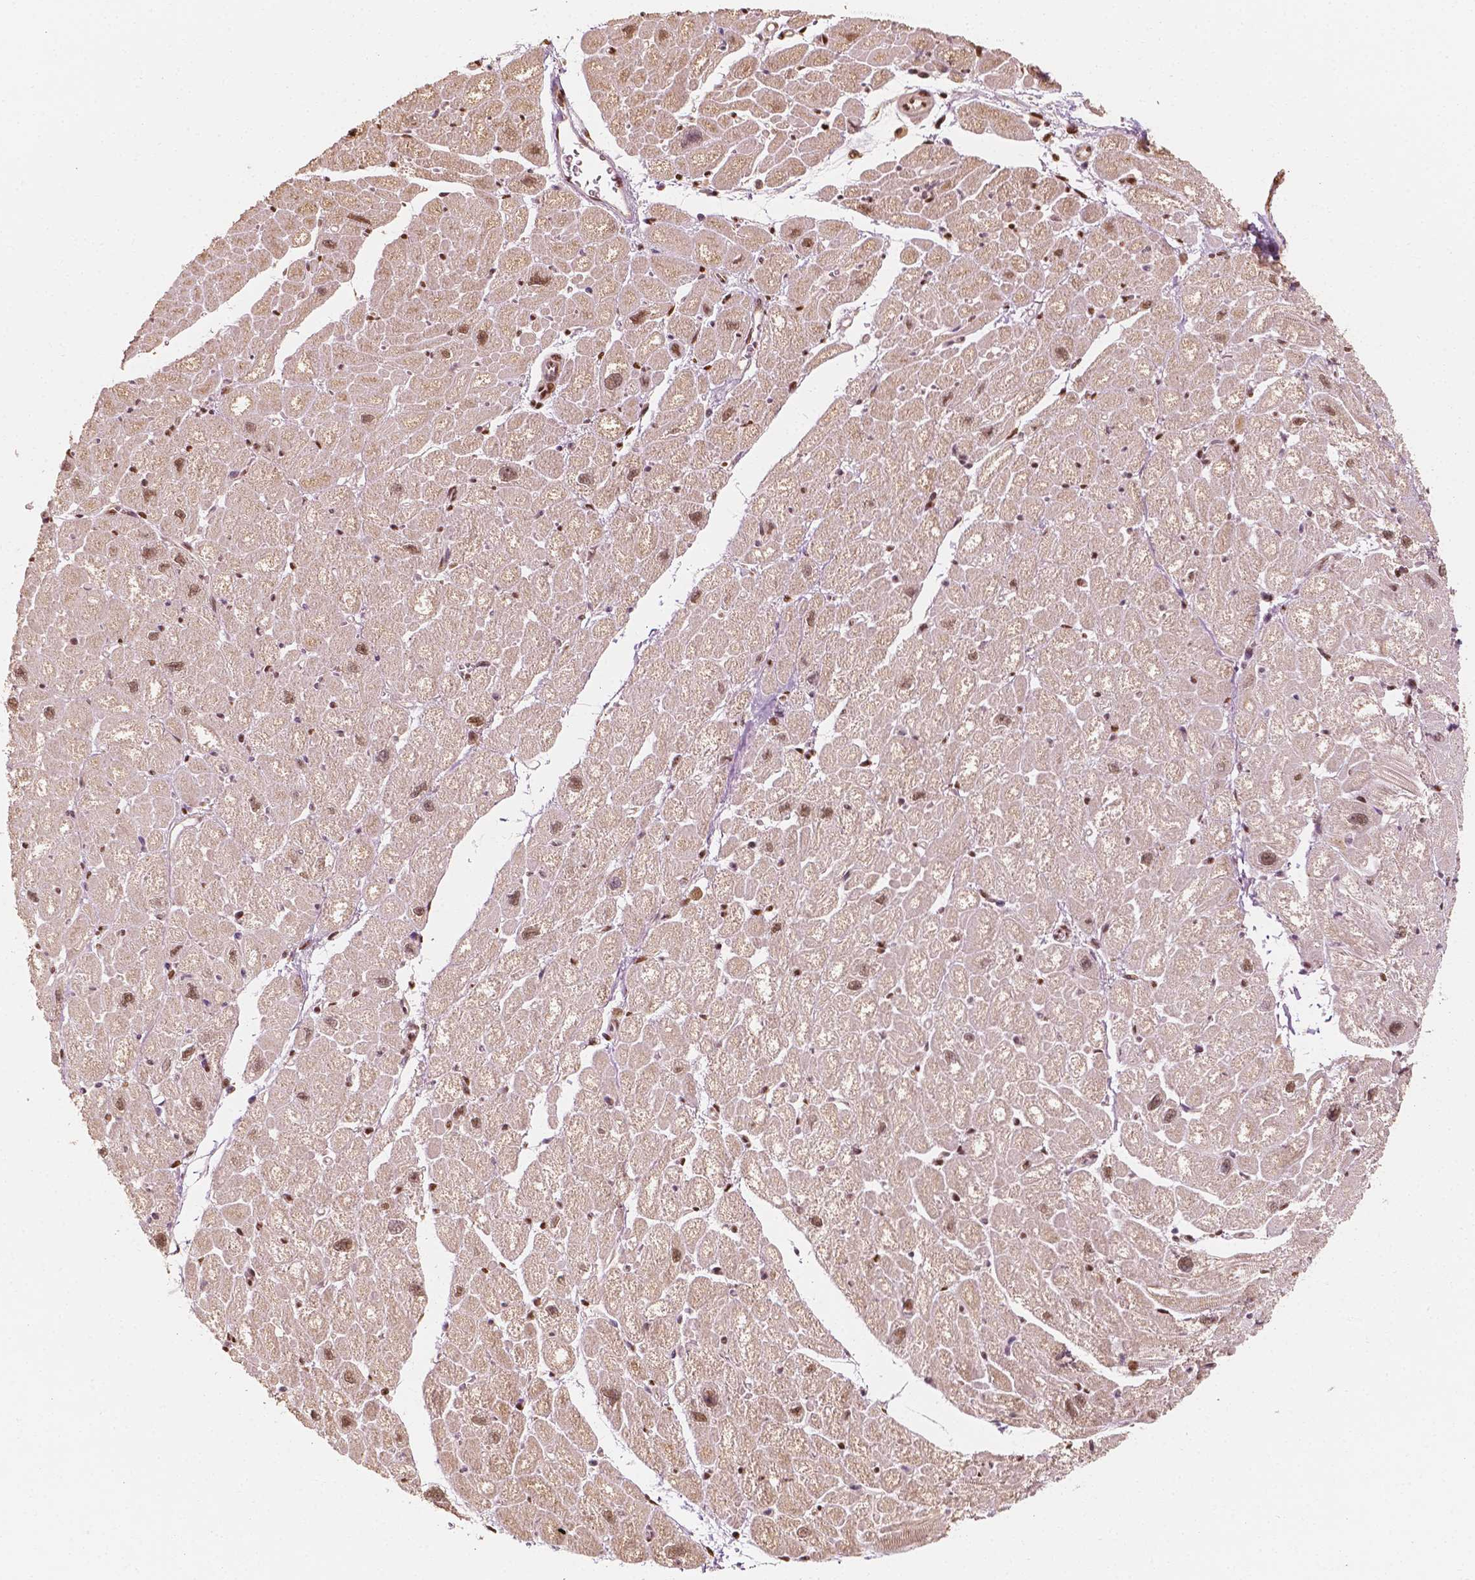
{"staining": {"intensity": "moderate", "quantity": "25%-75%", "location": "nuclear"}, "tissue": "heart muscle", "cell_type": "Cardiomyocytes", "image_type": "normal", "snomed": [{"axis": "morphology", "description": "Normal tissue, NOS"}, {"axis": "topography", "description": "Heart"}], "caption": "This histopathology image demonstrates immunohistochemistry staining of unremarkable heart muscle, with medium moderate nuclear expression in about 25%-75% of cardiomyocytes.", "gene": "TBC1D17", "patient": {"sex": "male", "age": 61}}